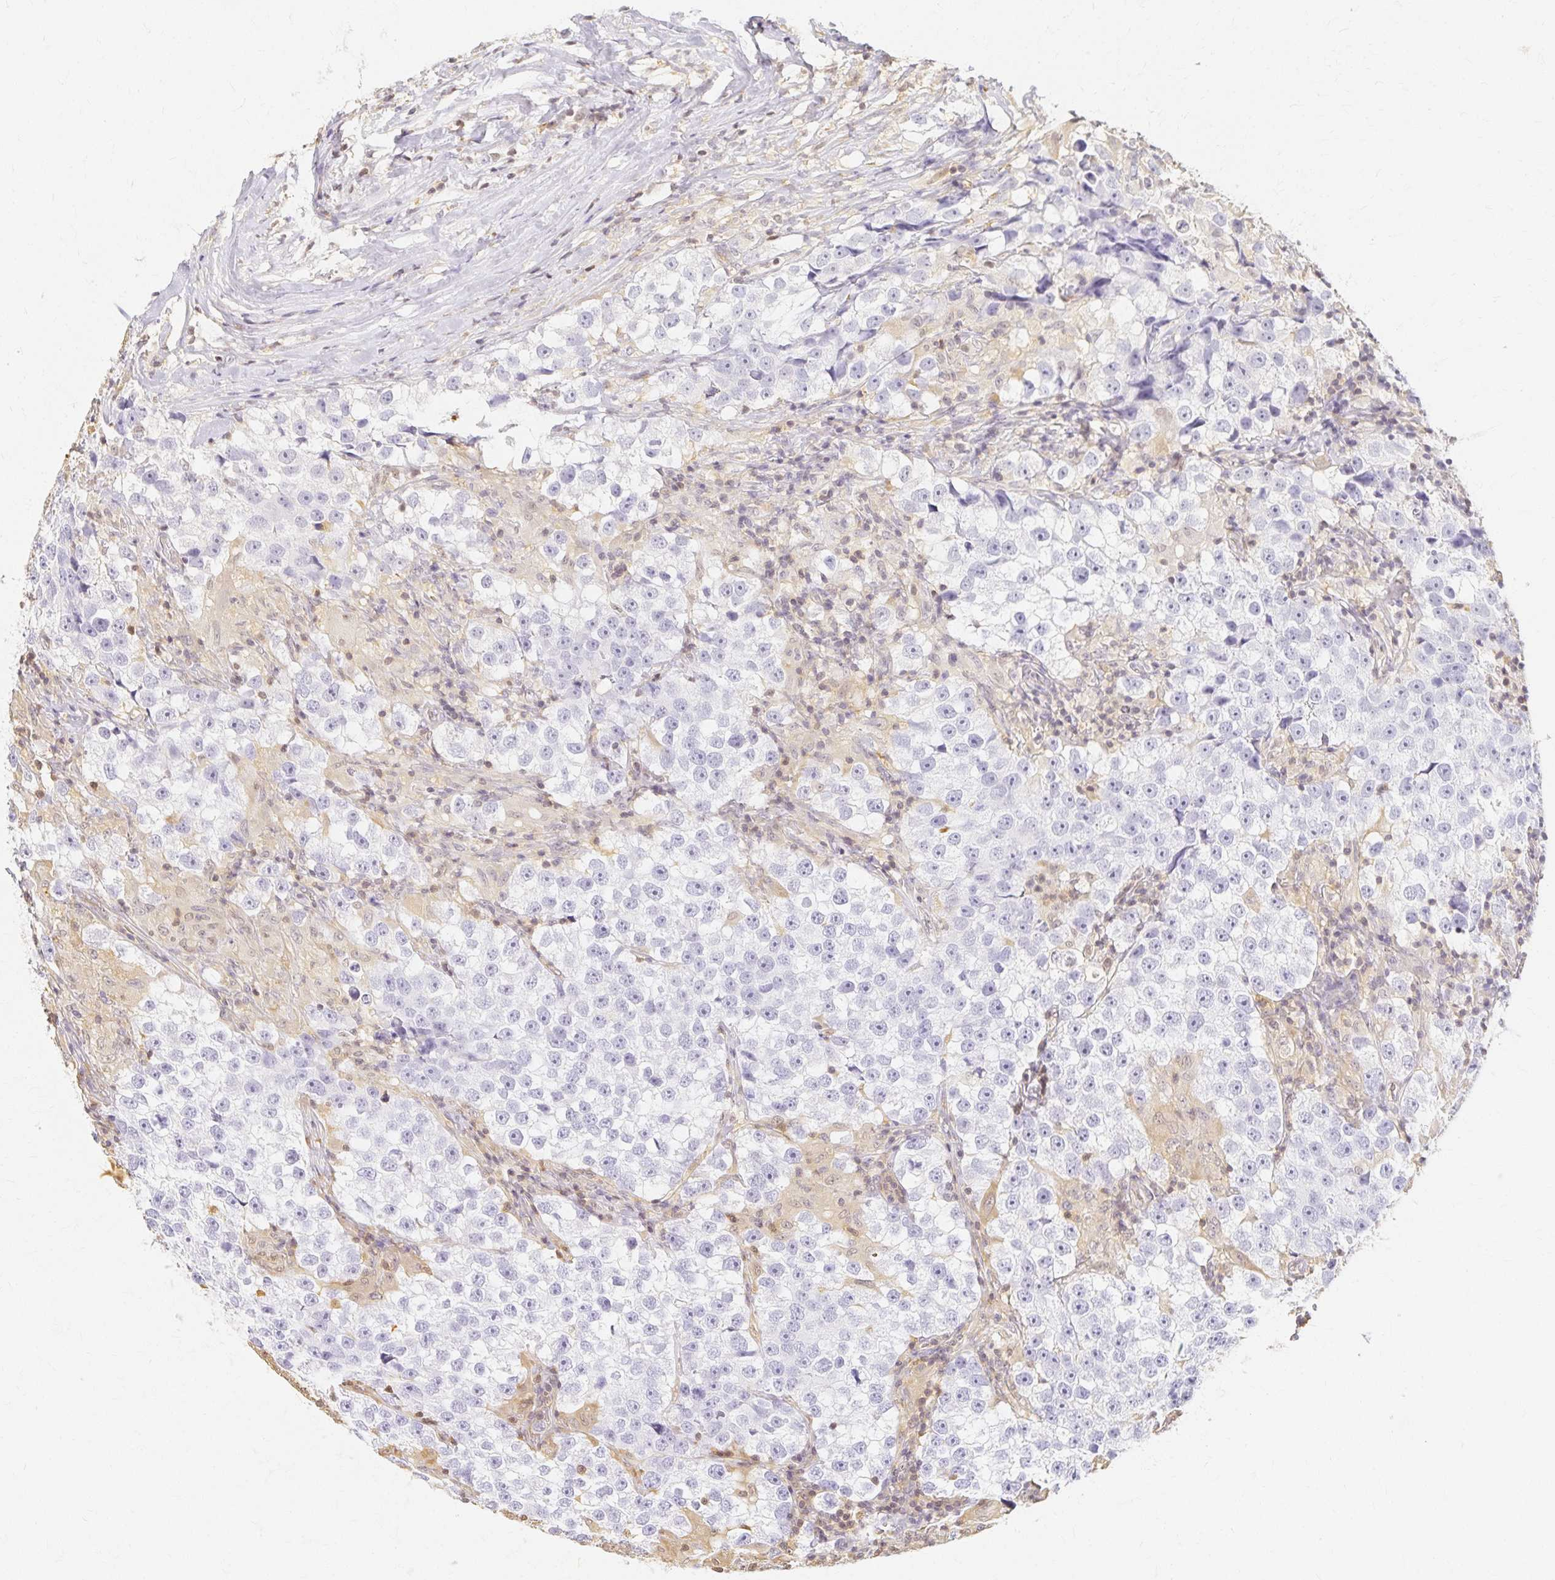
{"staining": {"intensity": "negative", "quantity": "none", "location": "none"}, "tissue": "testis cancer", "cell_type": "Tumor cells", "image_type": "cancer", "snomed": [{"axis": "morphology", "description": "Seminoma, NOS"}, {"axis": "topography", "description": "Testis"}], "caption": "An immunohistochemistry micrograph of testis cancer is shown. There is no staining in tumor cells of testis cancer. Brightfield microscopy of IHC stained with DAB (brown) and hematoxylin (blue), captured at high magnification.", "gene": "AZGP1", "patient": {"sex": "male", "age": 46}}